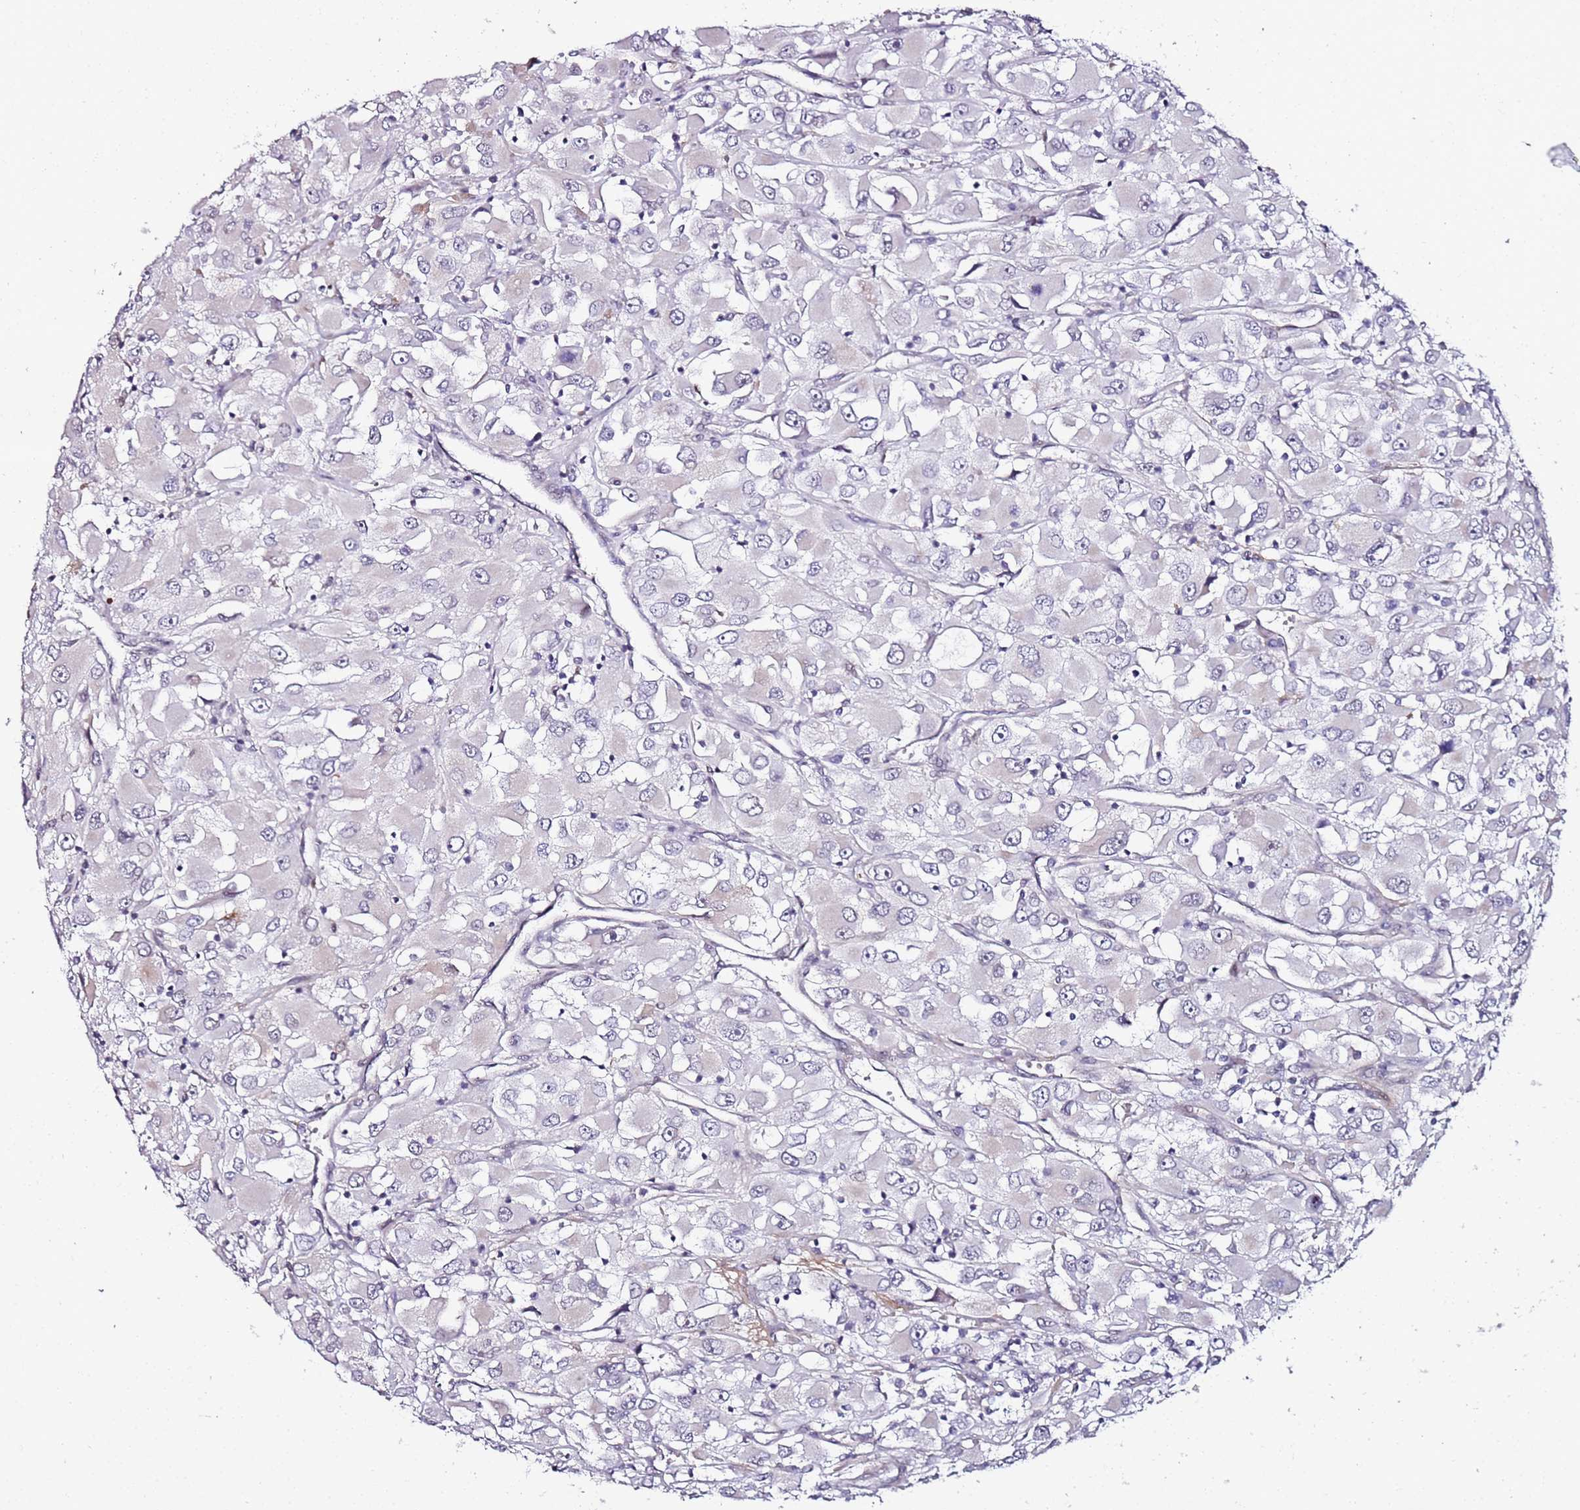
{"staining": {"intensity": "weak", "quantity": "<25%", "location": "cytoplasmic/membranous"}, "tissue": "renal cancer", "cell_type": "Tumor cells", "image_type": "cancer", "snomed": [{"axis": "morphology", "description": "Adenocarcinoma, NOS"}, {"axis": "topography", "description": "Kidney"}], "caption": "This is a image of immunohistochemistry (IHC) staining of renal cancer, which shows no expression in tumor cells.", "gene": "DUSP28", "patient": {"sex": "female", "age": 52}}